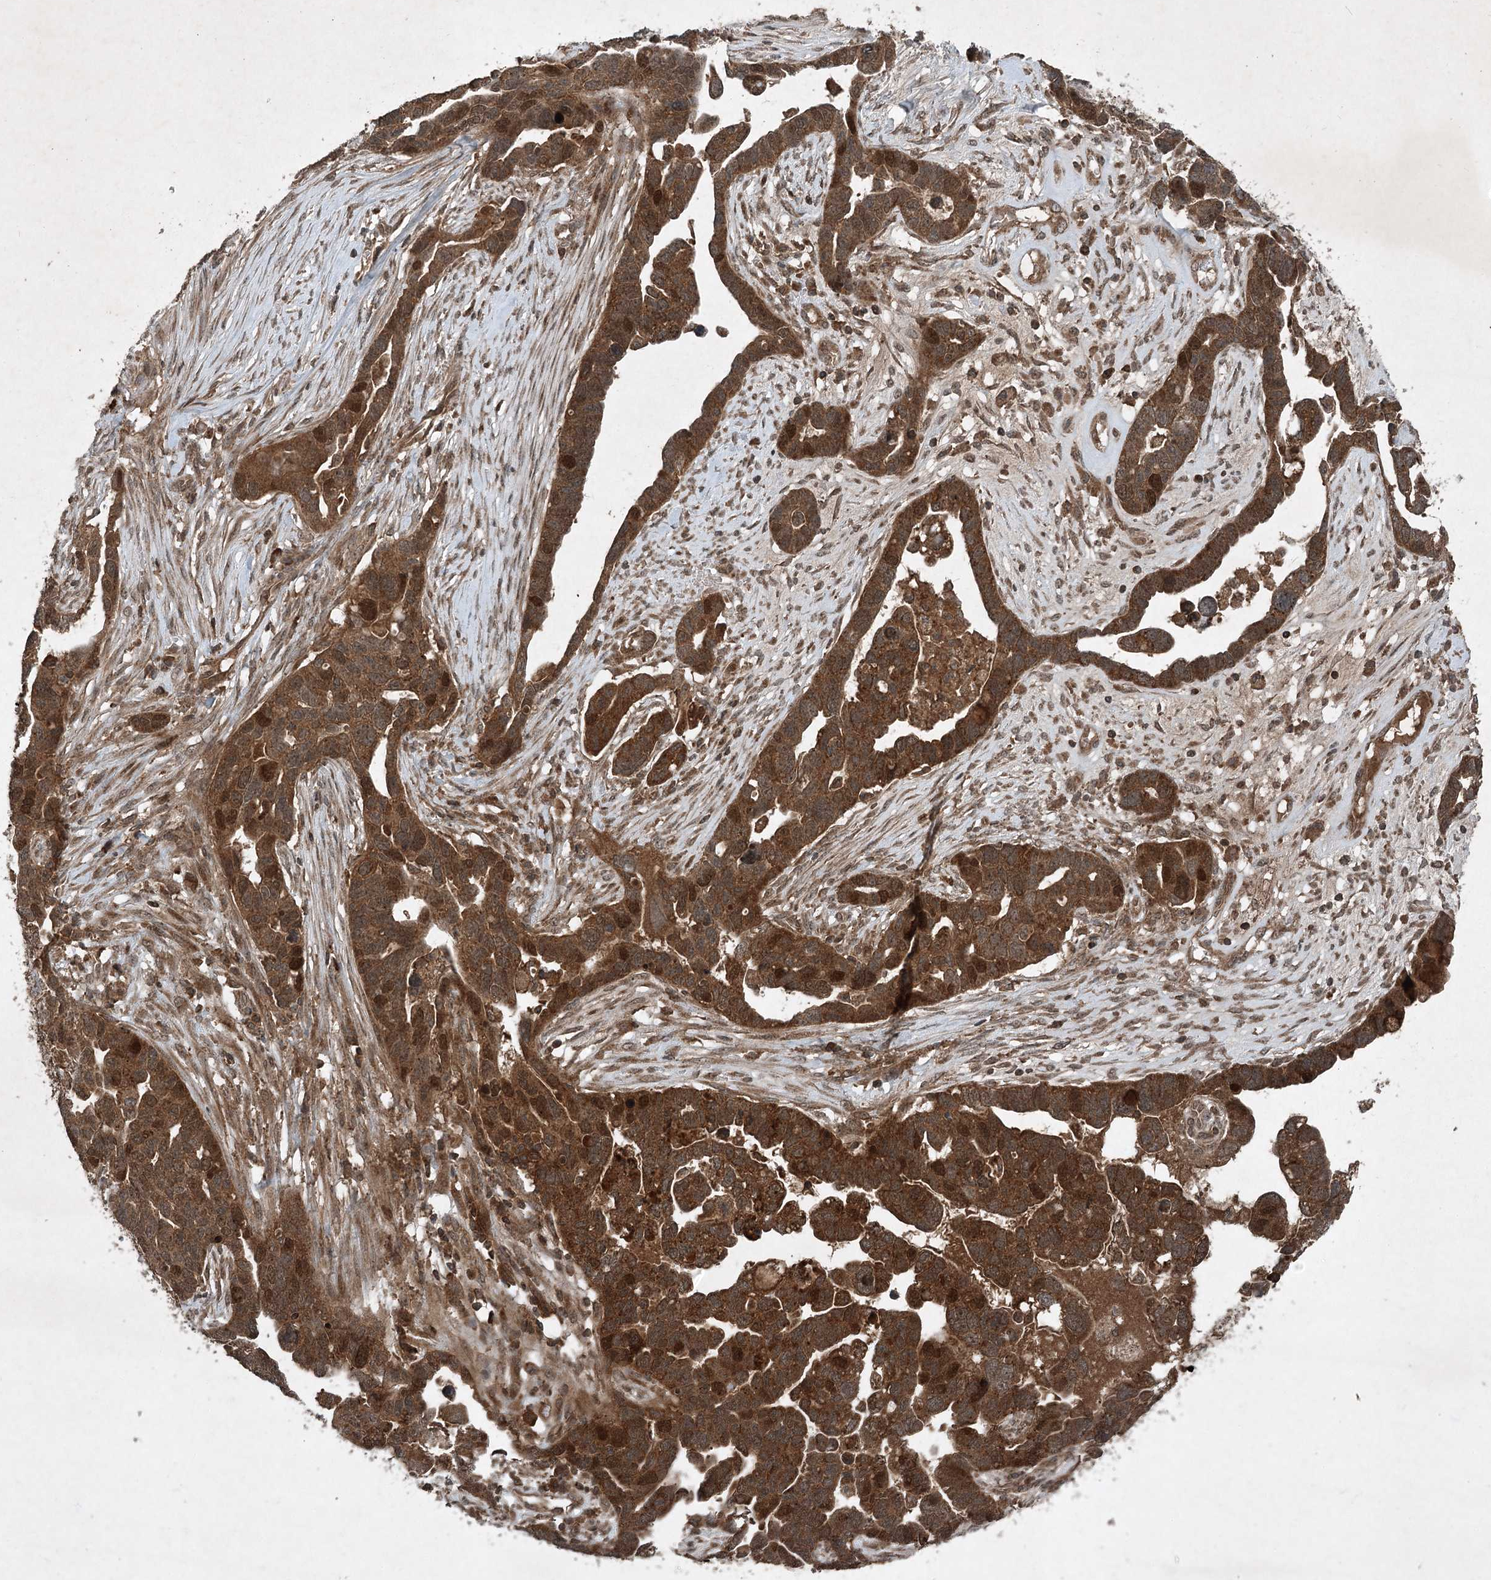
{"staining": {"intensity": "strong", "quantity": ">75%", "location": "cytoplasmic/membranous,nuclear"}, "tissue": "ovarian cancer", "cell_type": "Tumor cells", "image_type": "cancer", "snomed": [{"axis": "morphology", "description": "Cystadenocarcinoma, serous, NOS"}, {"axis": "topography", "description": "Ovary"}], "caption": "Immunohistochemical staining of ovarian serous cystadenocarcinoma displays high levels of strong cytoplasmic/membranous and nuclear protein positivity in approximately >75% of tumor cells. (IHC, brightfield microscopy, high magnification).", "gene": "UNC93A", "patient": {"sex": "female", "age": 54}}